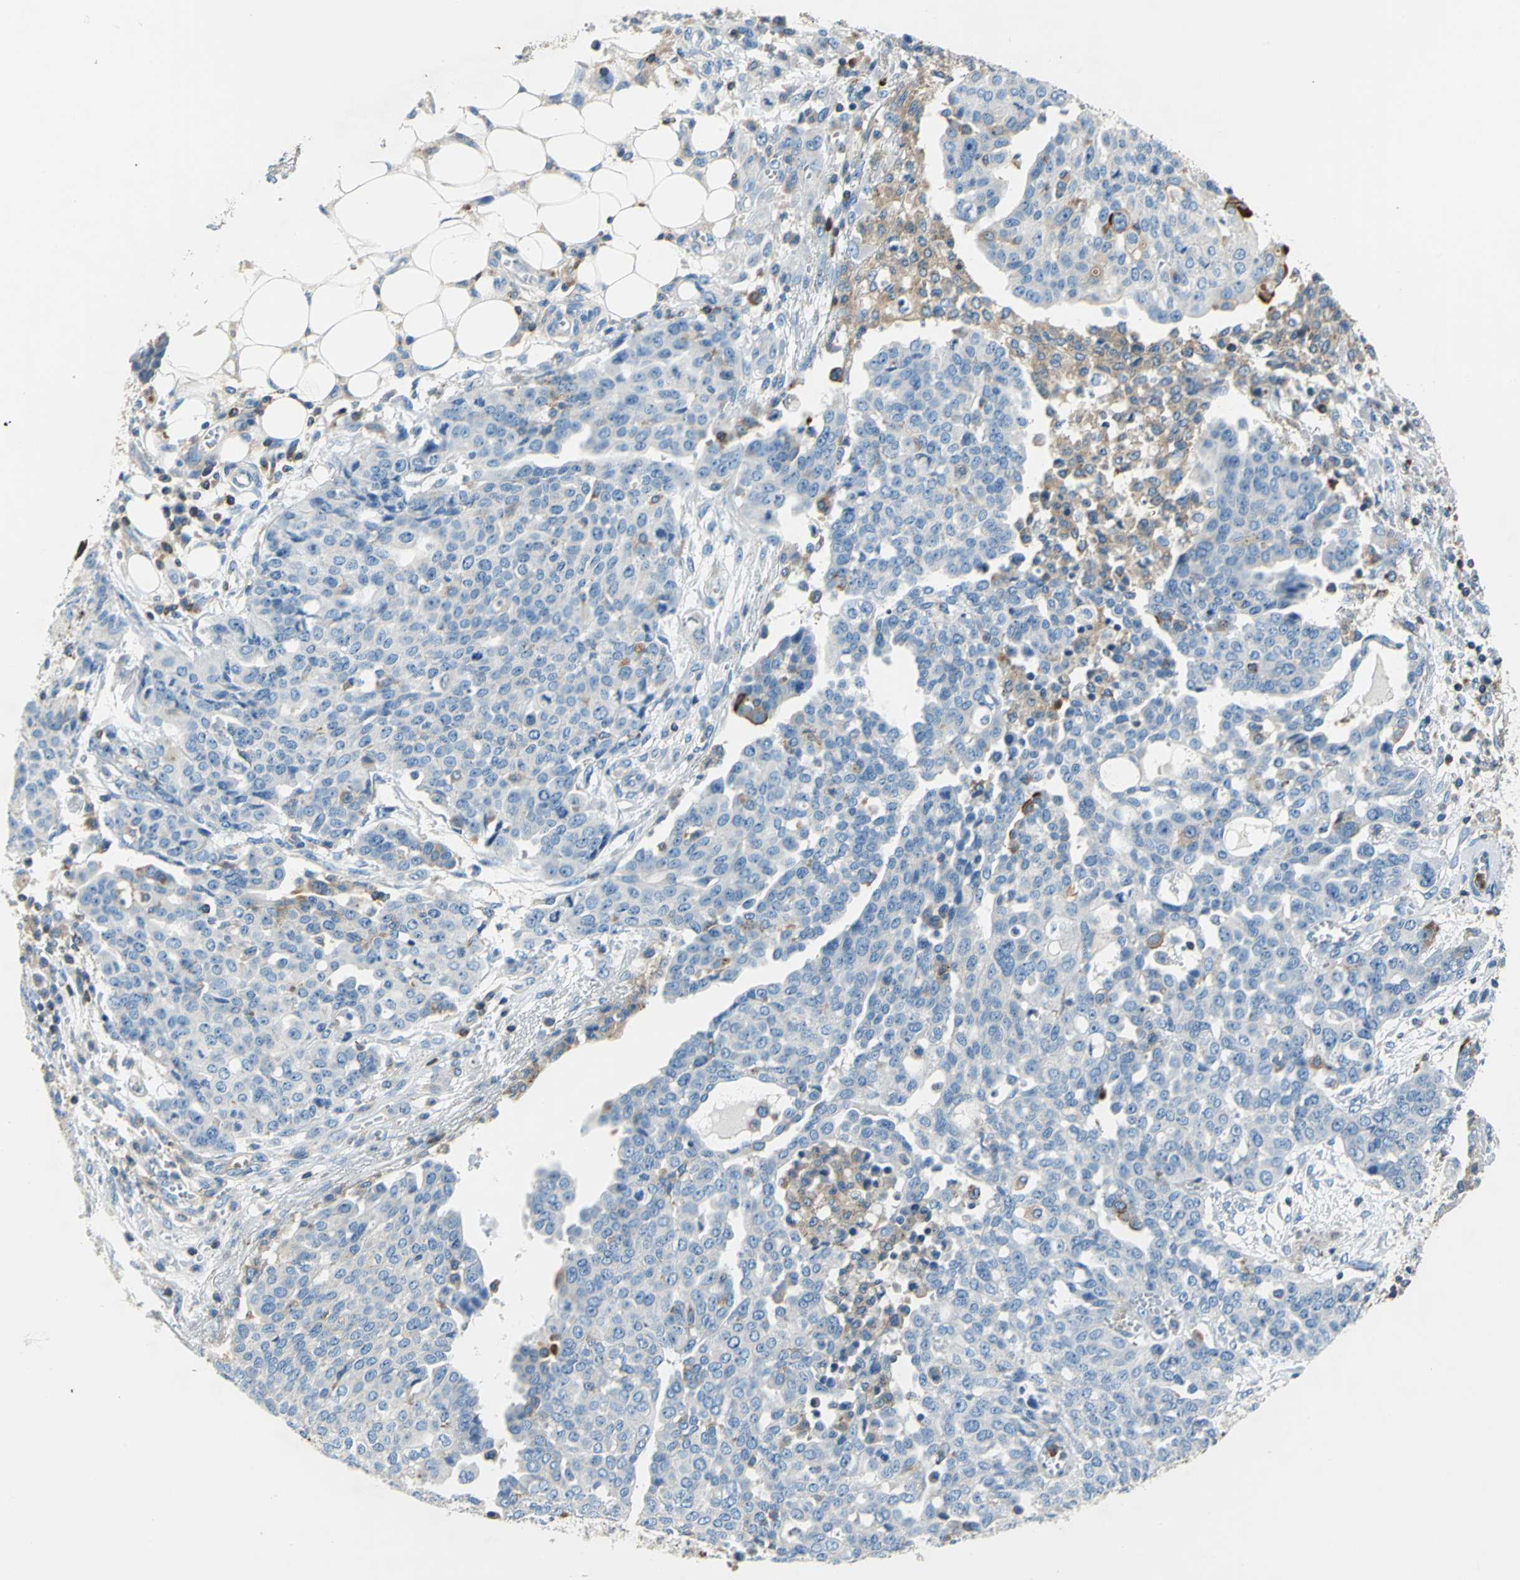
{"staining": {"intensity": "weak", "quantity": "<25%", "location": "cytoplasmic/membranous"}, "tissue": "ovarian cancer", "cell_type": "Tumor cells", "image_type": "cancer", "snomed": [{"axis": "morphology", "description": "Cystadenocarcinoma, serous, NOS"}, {"axis": "topography", "description": "Soft tissue"}, {"axis": "topography", "description": "Ovary"}], "caption": "DAB immunohistochemical staining of ovarian cancer shows no significant positivity in tumor cells.", "gene": "SEPTIN6", "patient": {"sex": "female", "age": 57}}